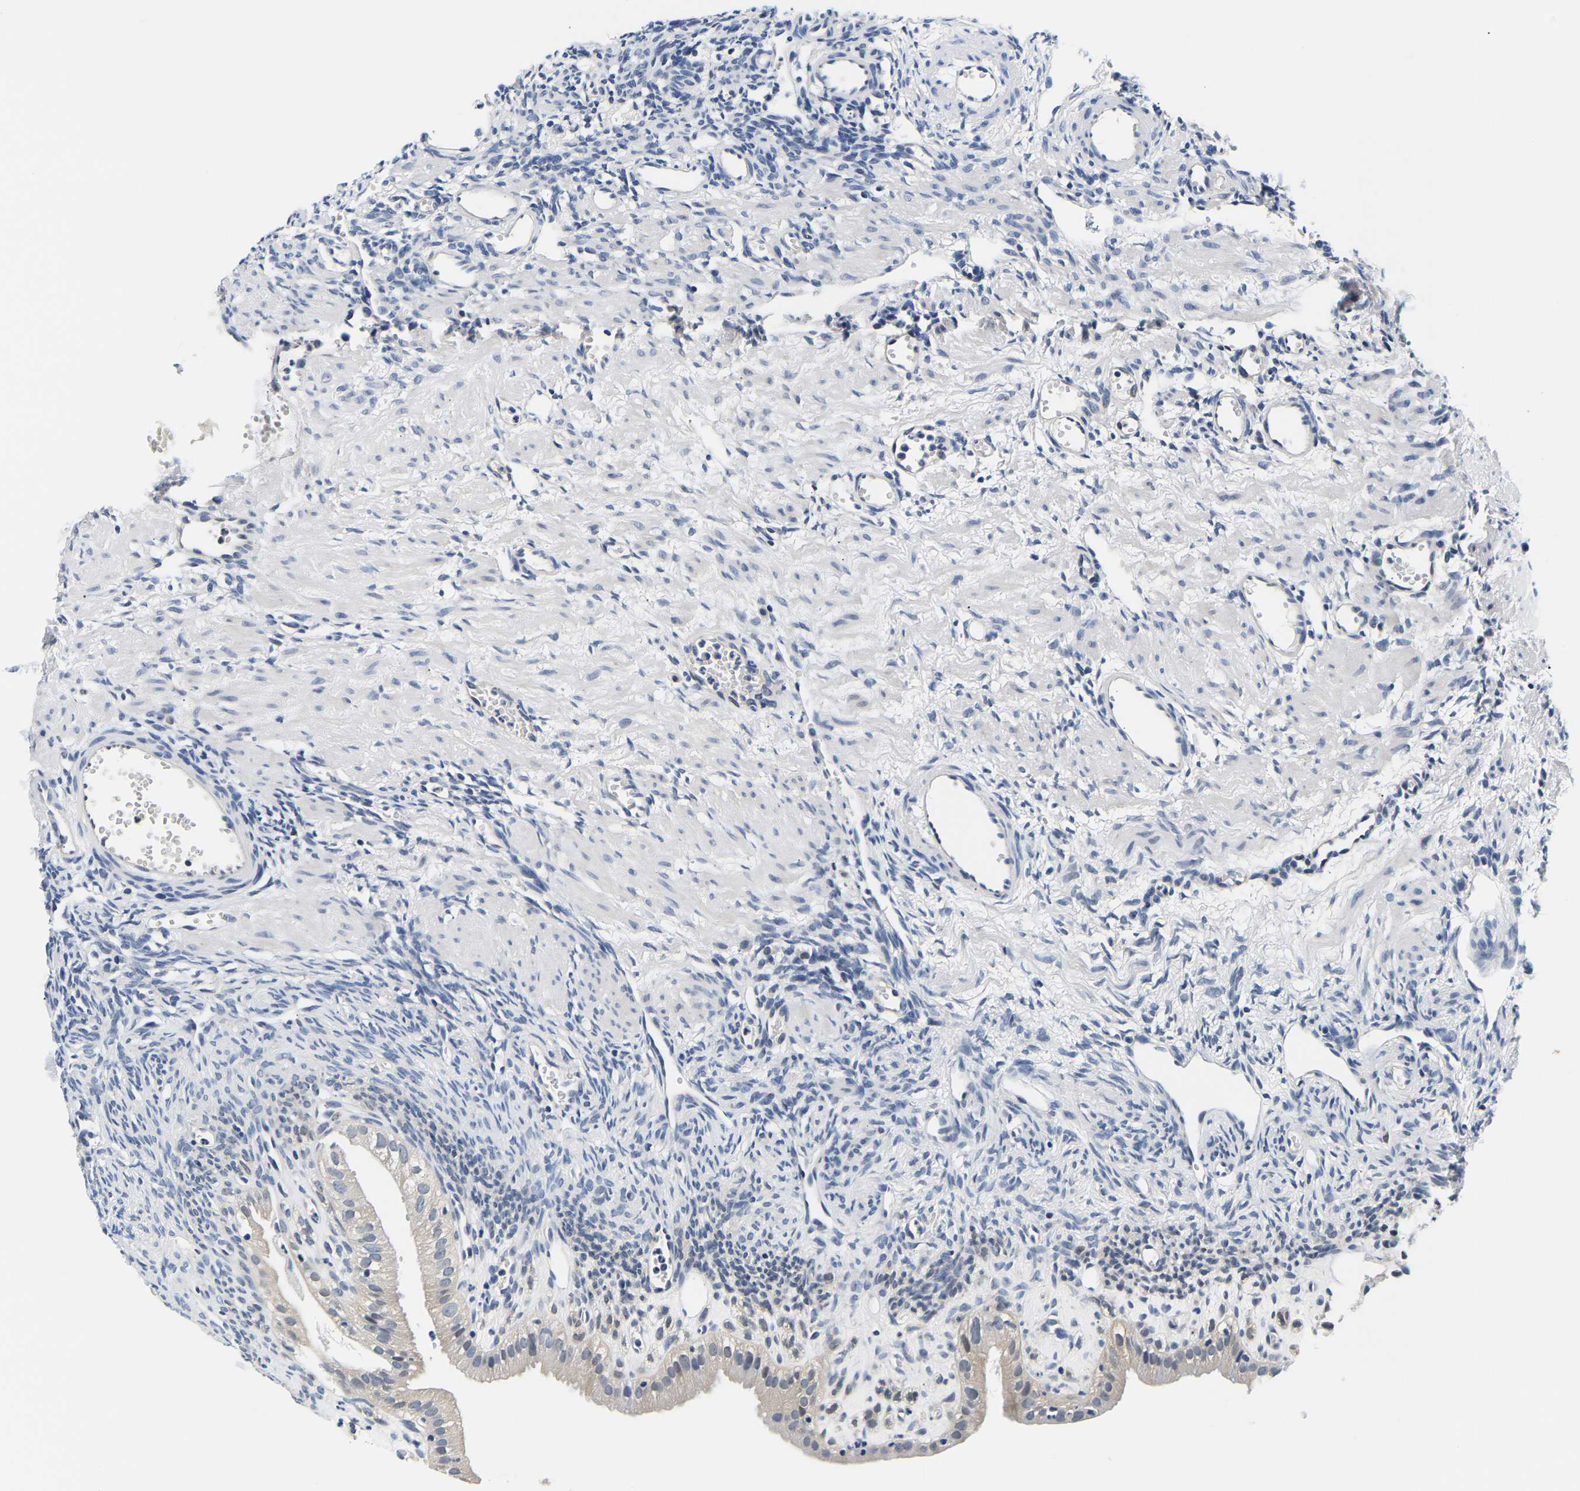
{"staining": {"intensity": "moderate", "quantity": ">75%", "location": "cytoplasmic/membranous"}, "tissue": "ovary", "cell_type": "Follicle cells", "image_type": "normal", "snomed": [{"axis": "morphology", "description": "Normal tissue, NOS"}, {"axis": "topography", "description": "Ovary"}], "caption": "Immunohistochemical staining of normal ovary demonstrates medium levels of moderate cytoplasmic/membranous staining in about >75% of follicle cells.", "gene": "UCHL3", "patient": {"sex": "female", "age": 33}}